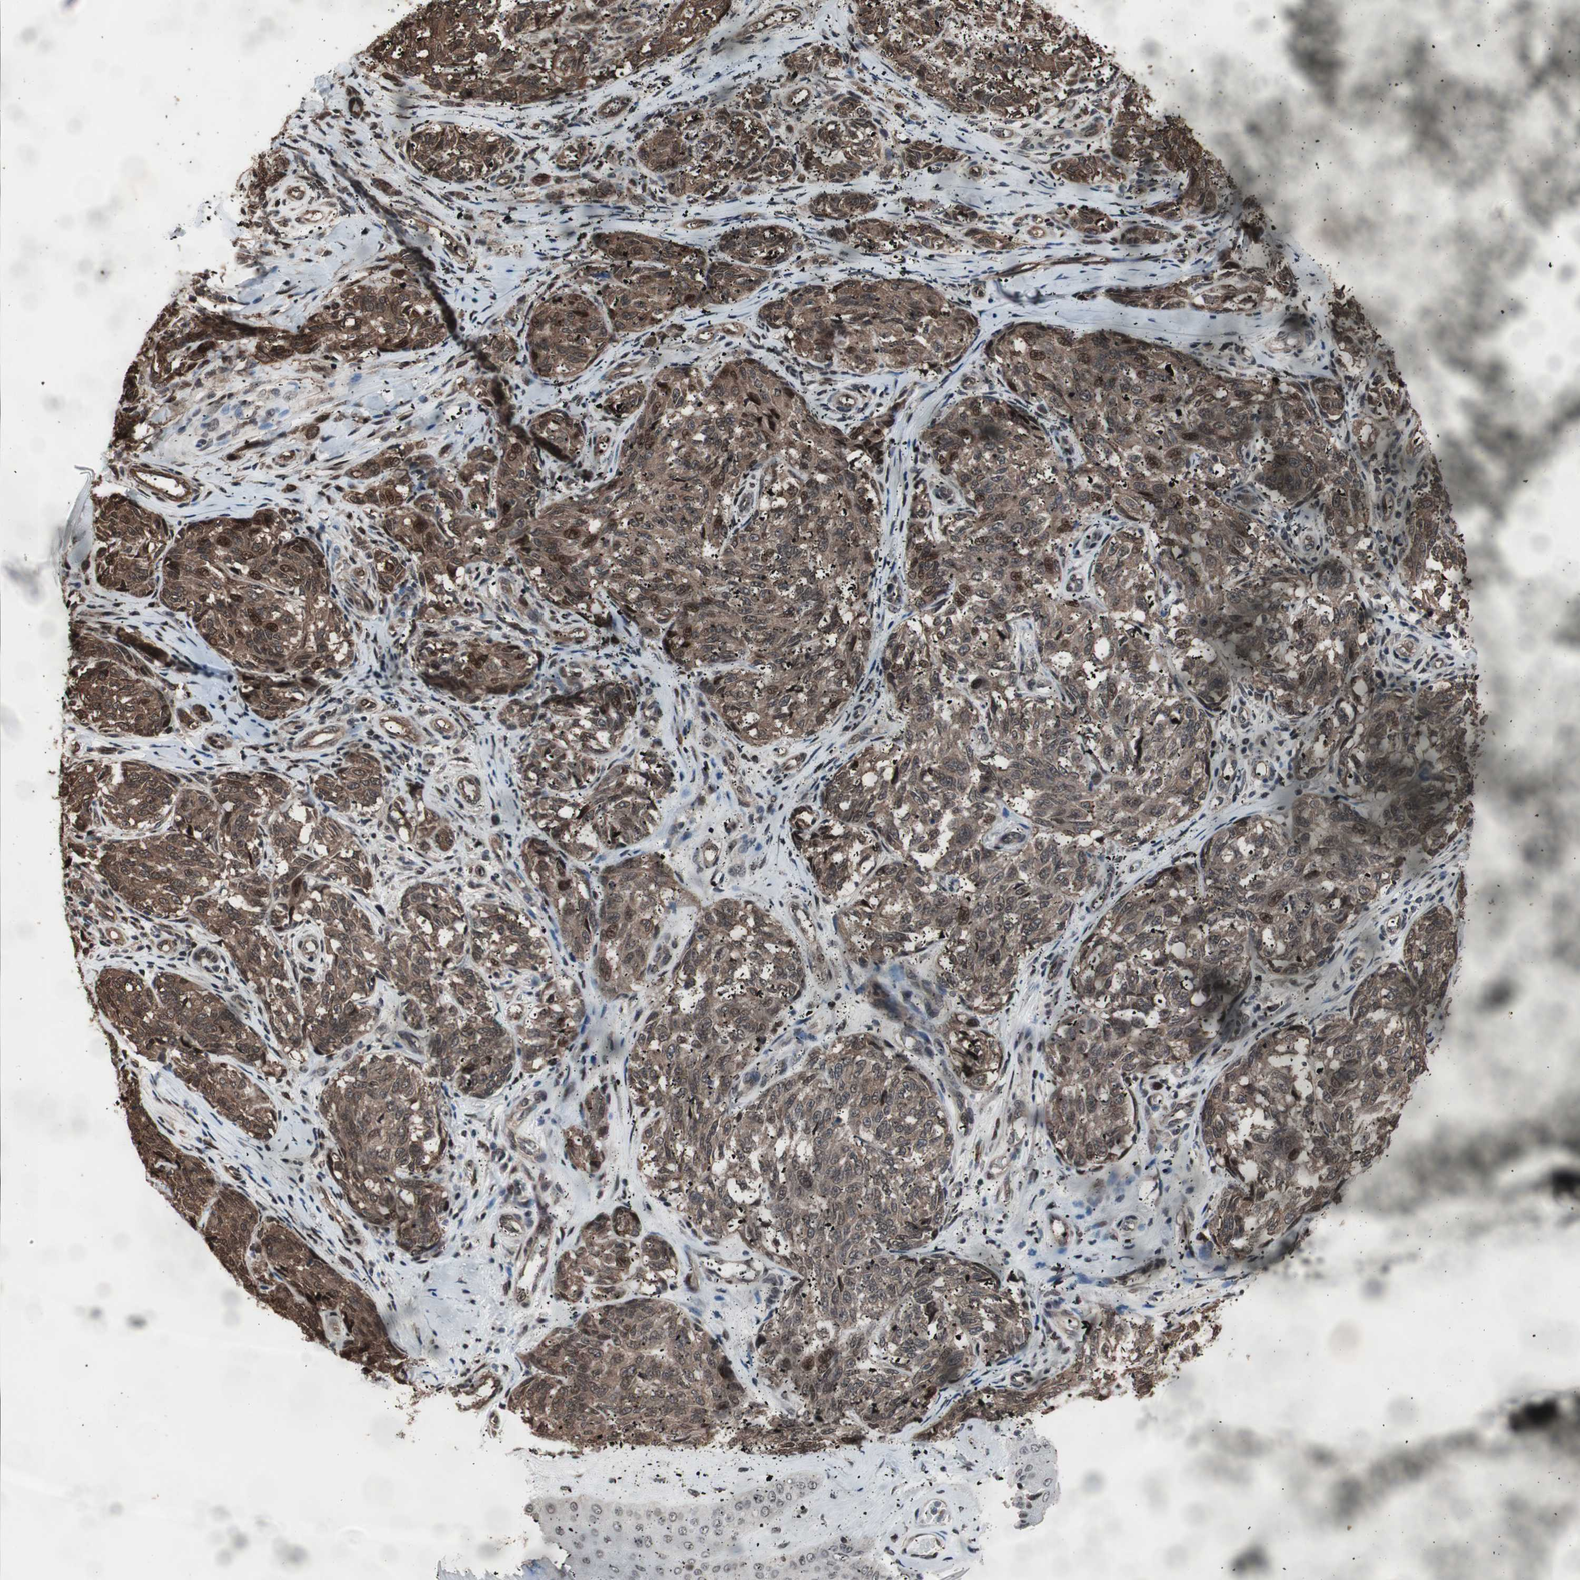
{"staining": {"intensity": "moderate", "quantity": ">75%", "location": "cytoplasmic/membranous,nuclear"}, "tissue": "melanoma", "cell_type": "Tumor cells", "image_type": "cancer", "snomed": [{"axis": "morphology", "description": "Malignant melanoma, NOS"}, {"axis": "topography", "description": "Skin"}], "caption": "High-magnification brightfield microscopy of malignant melanoma stained with DAB (brown) and counterstained with hematoxylin (blue). tumor cells exhibit moderate cytoplasmic/membranous and nuclear staining is identified in approximately>75% of cells.", "gene": "POGZ", "patient": {"sex": "female", "age": 64}}